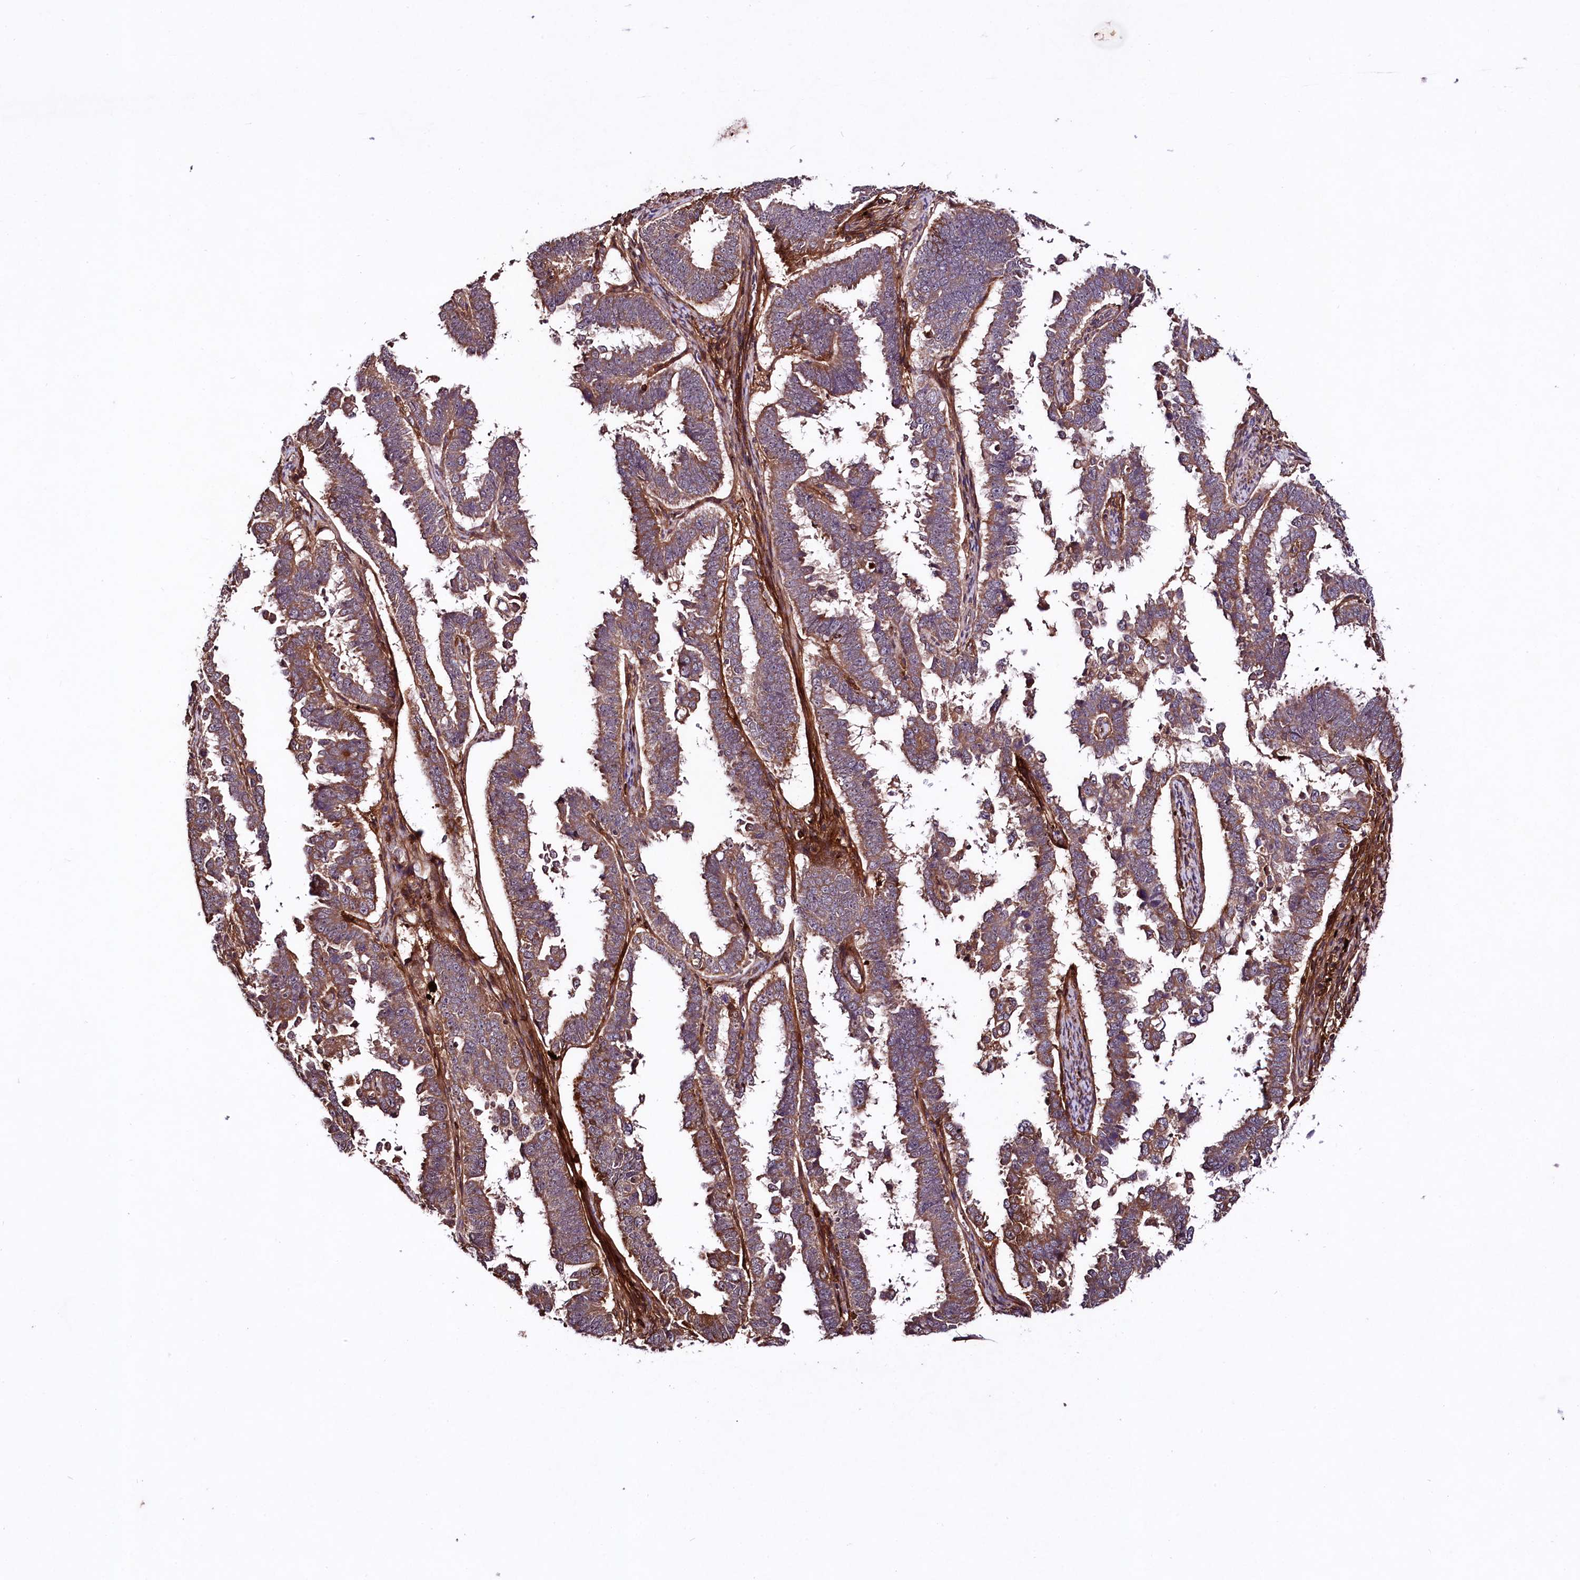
{"staining": {"intensity": "moderate", "quantity": ">75%", "location": "cytoplasmic/membranous"}, "tissue": "endometrial cancer", "cell_type": "Tumor cells", "image_type": "cancer", "snomed": [{"axis": "morphology", "description": "Adenocarcinoma, NOS"}, {"axis": "topography", "description": "Endometrium"}], "caption": "DAB immunohistochemical staining of endometrial adenocarcinoma displays moderate cytoplasmic/membranous protein positivity in approximately >75% of tumor cells.", "gene": "TNPO3", "patient": {"sex": "female", "age": 75}}